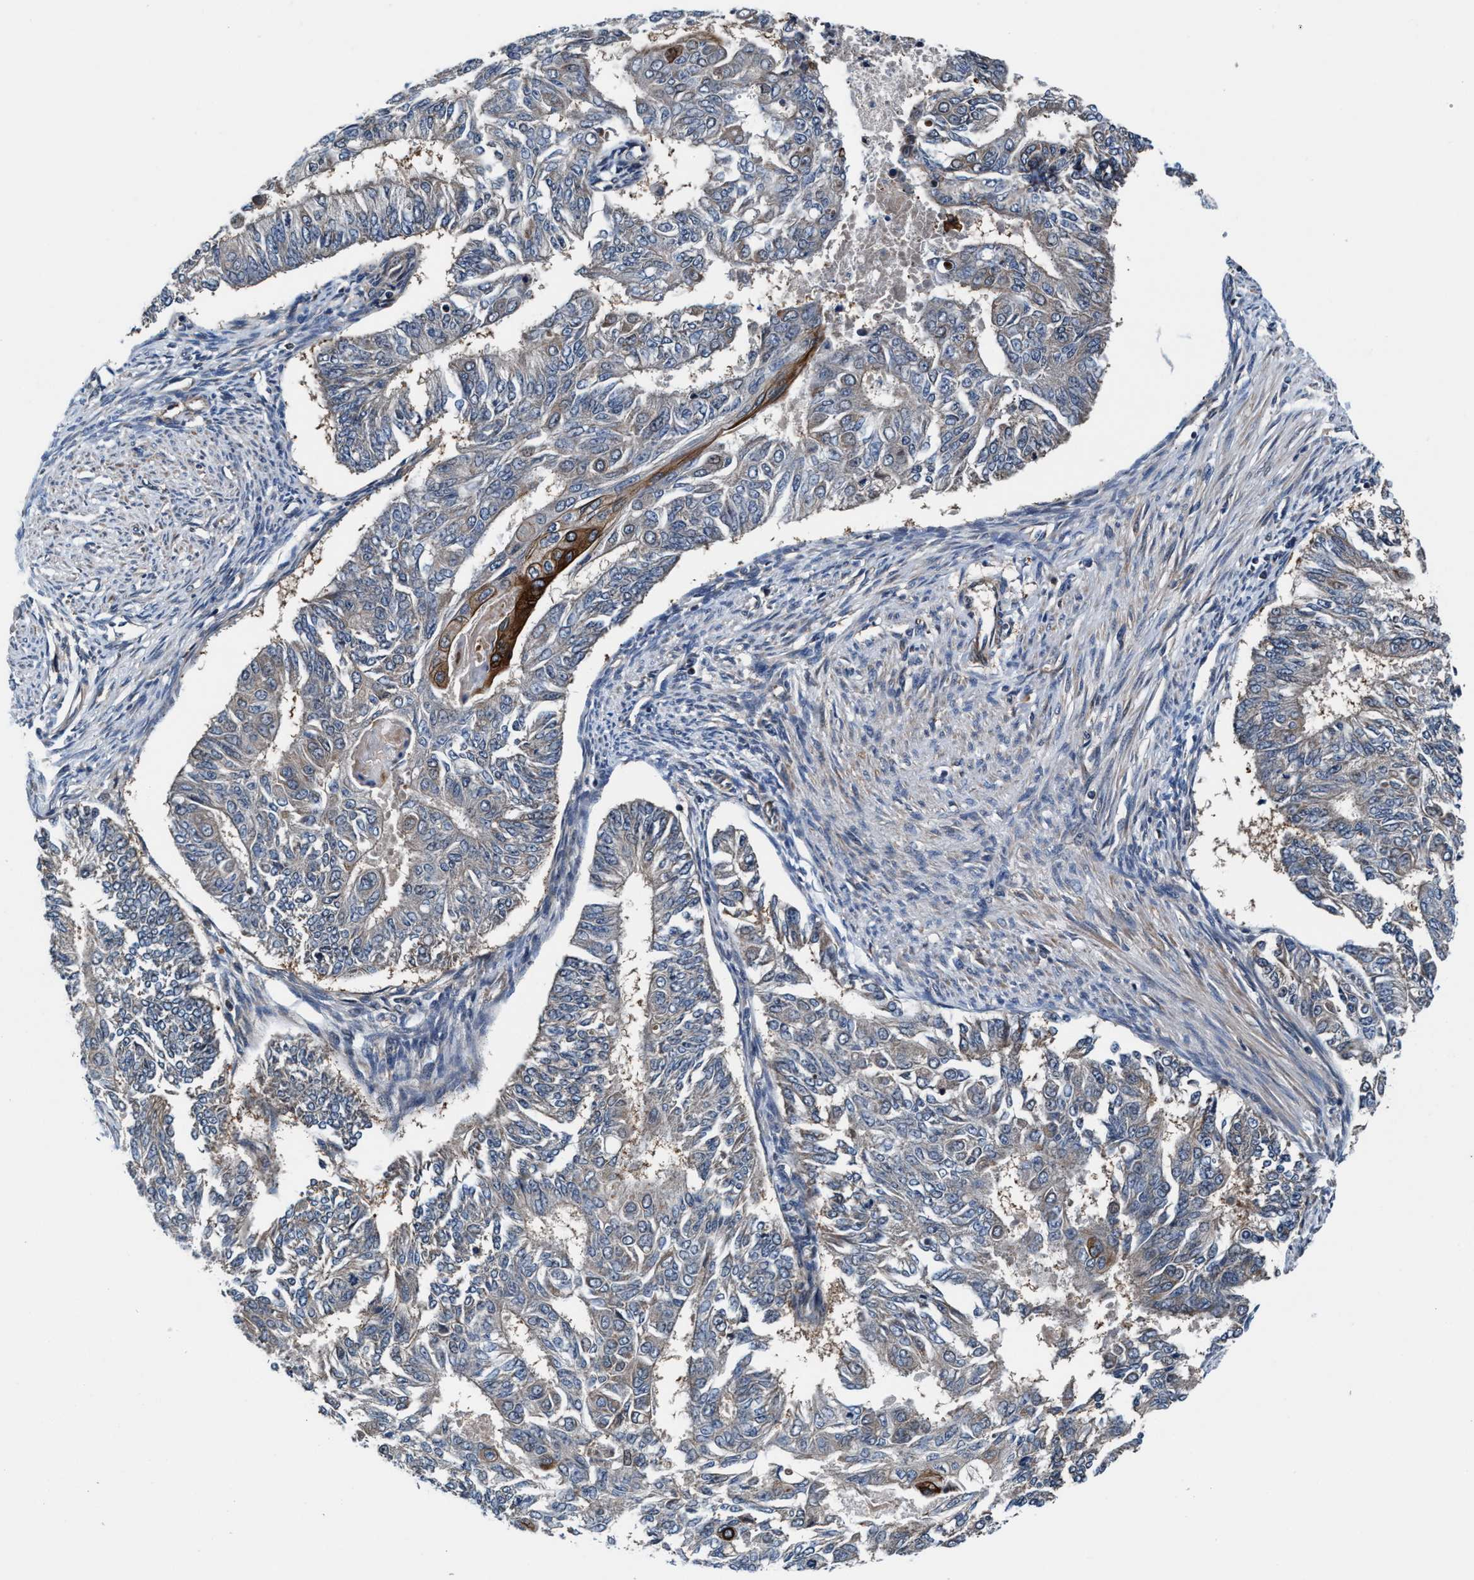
{"staining": {"intensity": "moderate", "quantity": "<25%", "location": "cytoplasmic/membranous"}, "tissue": "endometrial cancer", "cell_type": "Tumor cells", "image_type": "cancer", "snomed": [{"axis": "morphology", "description": "Adenocarcinoma, NOS"}, {"axis": "topography", "description": "Endometrium"}], "caption": "Immunohistochemistry photomicrograph of human endometrial adenocarcinoma stained for a protein (brown), which shows low levels of moderate cytoplasmic/membranous staining in about <25% of tumor cells.", "gene": "PRPSAP2", "patient": {"sex": "female", "age": 32}}